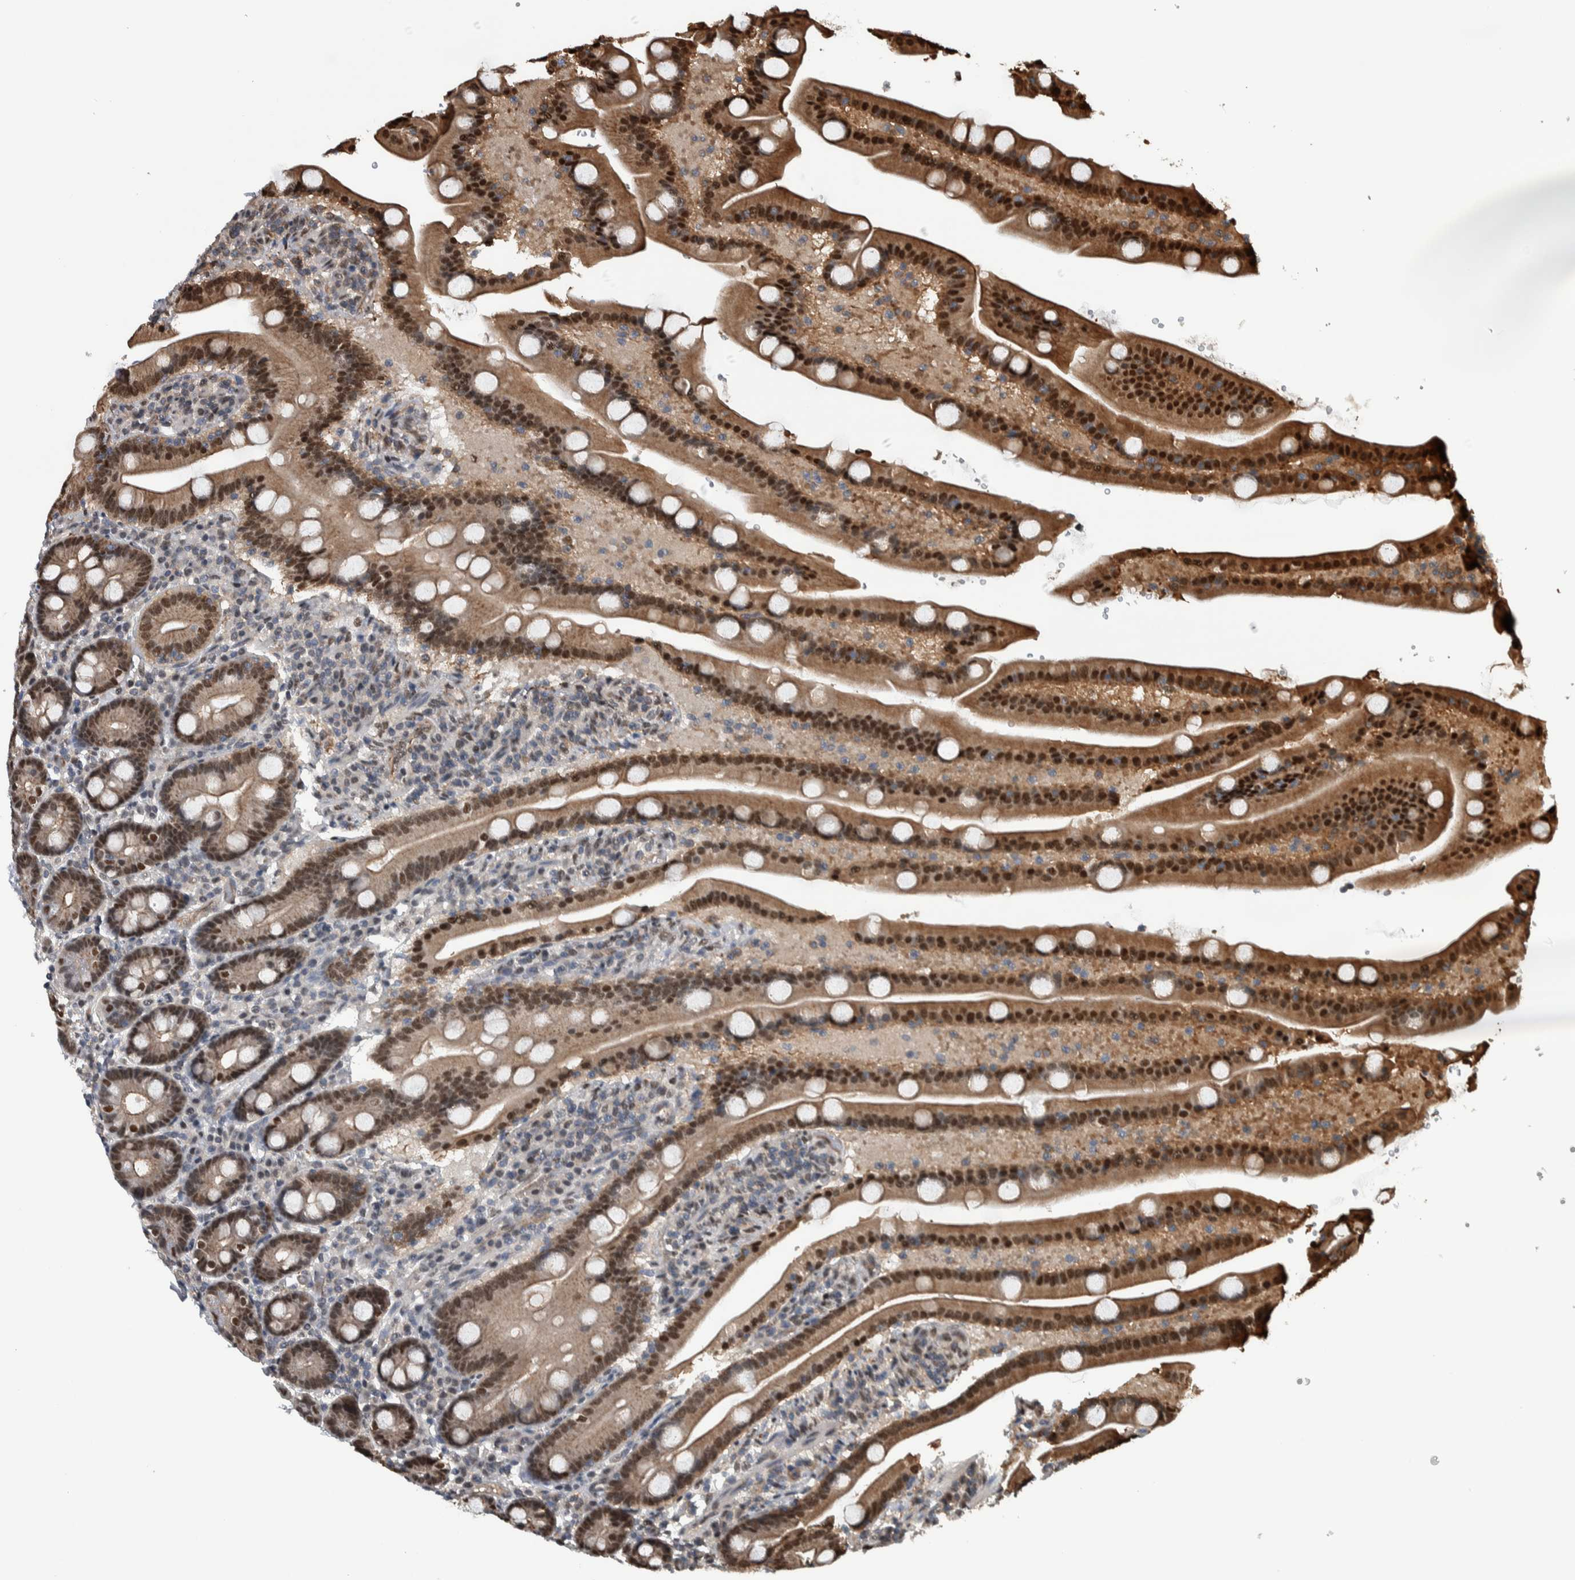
{"staining": {"intensity": "strong", "quantity": ">75%", "location": "cytoplasmic/membranous,nuclear"}, "tissue": "duodenum", "cell_type": "Glandular cells", "image_type": "normal", "snomed": [{"axis": "morphology", "description": "Normal tissue, NOS"}, {"axis": "topography", "description": "Duodenum"}], "caption": "A high-resolution image shows immunohistochemistry staining of unremarkable duodenum, which displays strong cytoplasmic/membranous,nuclear staining in about >75% of glandular cells.", "gene": "FAM135B", "patient": {"sex": "male", "age": 54}}